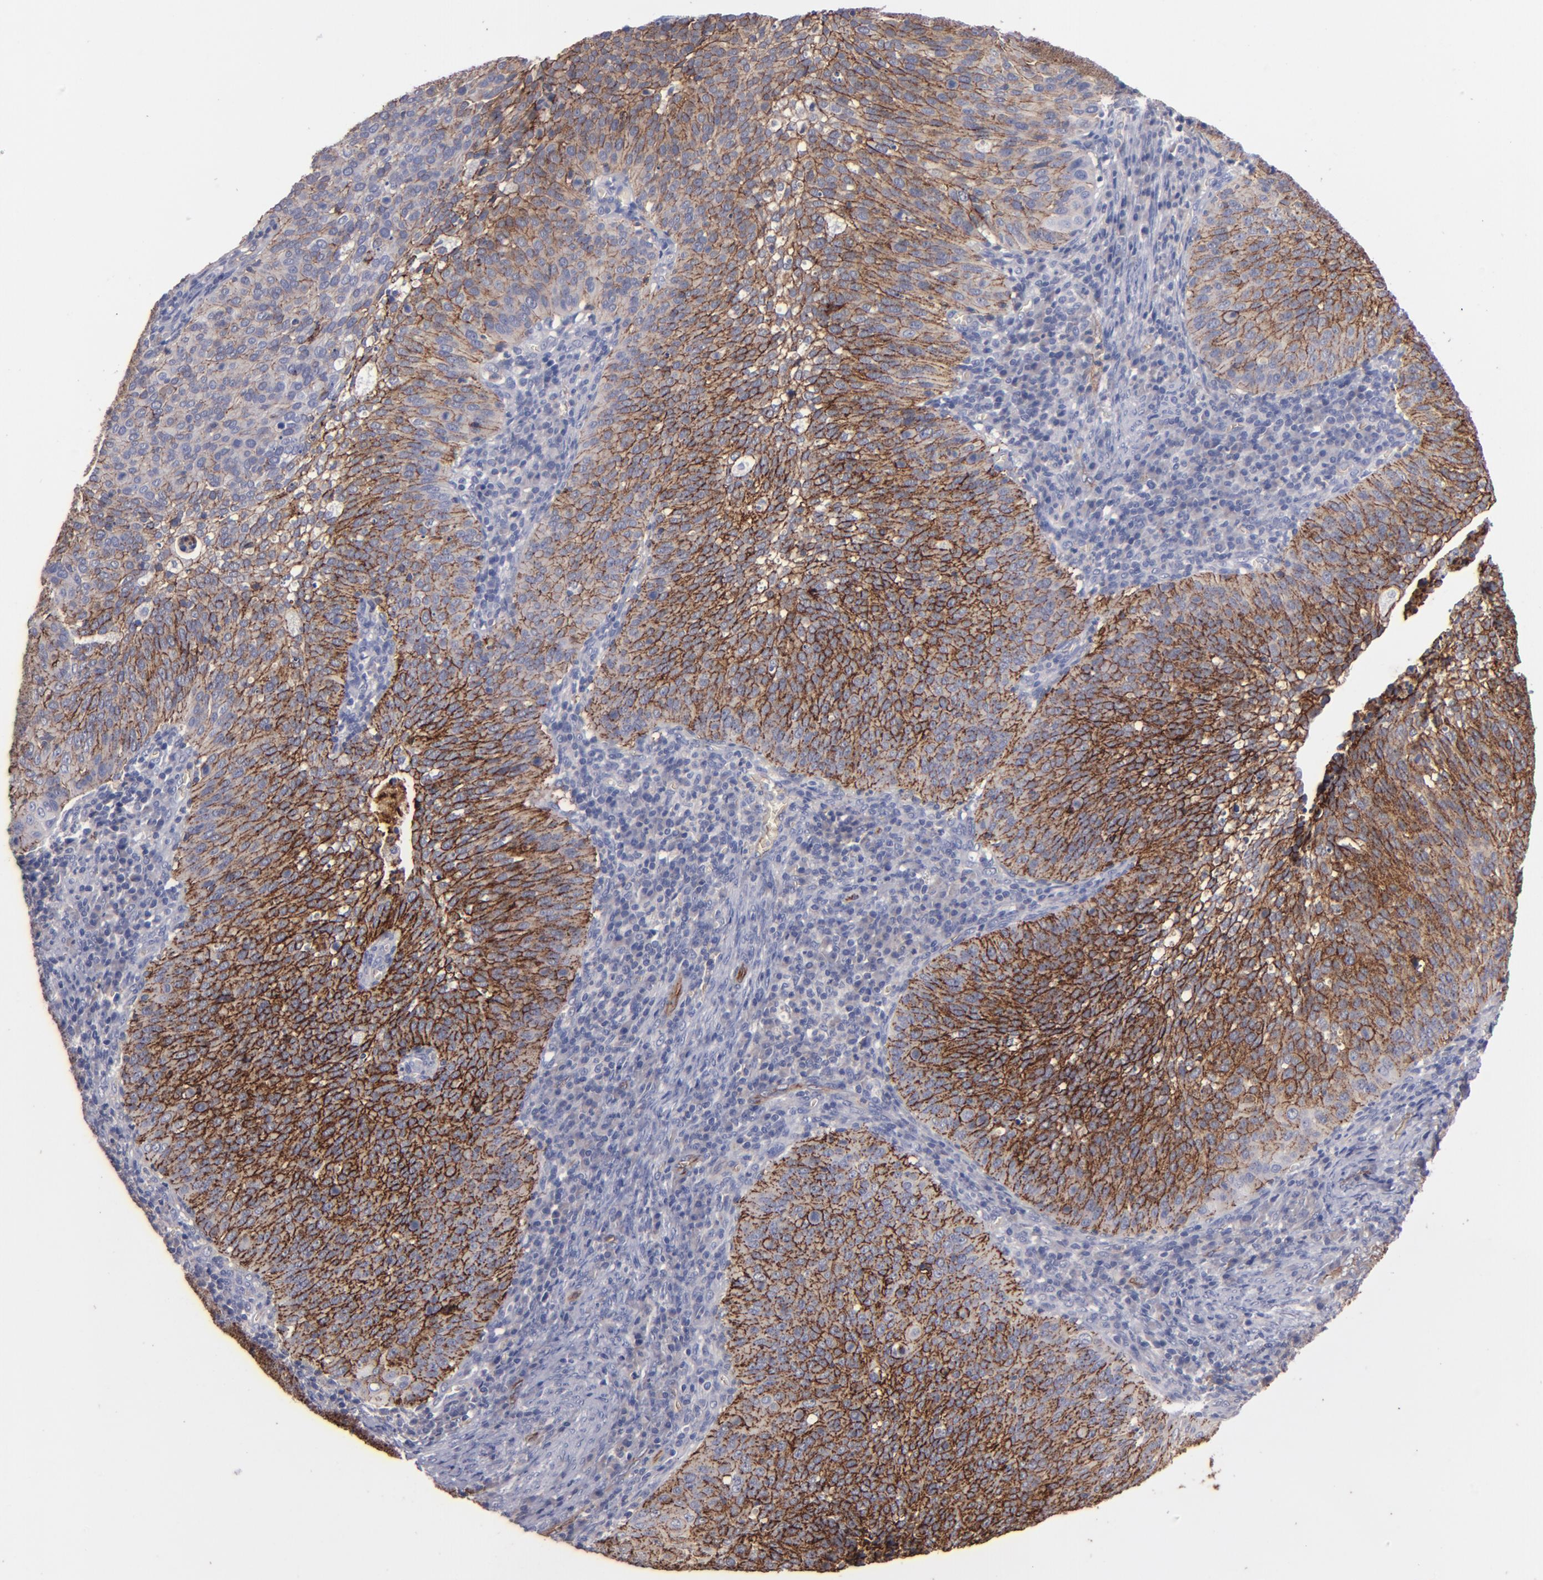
{"staining": {"intensity": "moderate", "quantity": ">75%", "location": "cytoplasmic/membranous"}, "tissue": "cervical cancer", "cell_type": "Tumor cells", "image_type": "cancer", "snomed": [{"axis": "morphology", "description": "Squamous cell carcinoma, NOS"}, {"axis": "topography", "description": "Cervix"}], "caption": "Immunohistochemistry (IHC) histopathology image of cervical squamous cell carcinoma stained for a protein (brown), which displays medium levels of moderate cytoplasmic/membranous staining in about >75% of tumor cells.", "gene": "CLDN5", "patient": {"sex": "female", "age": 39}}